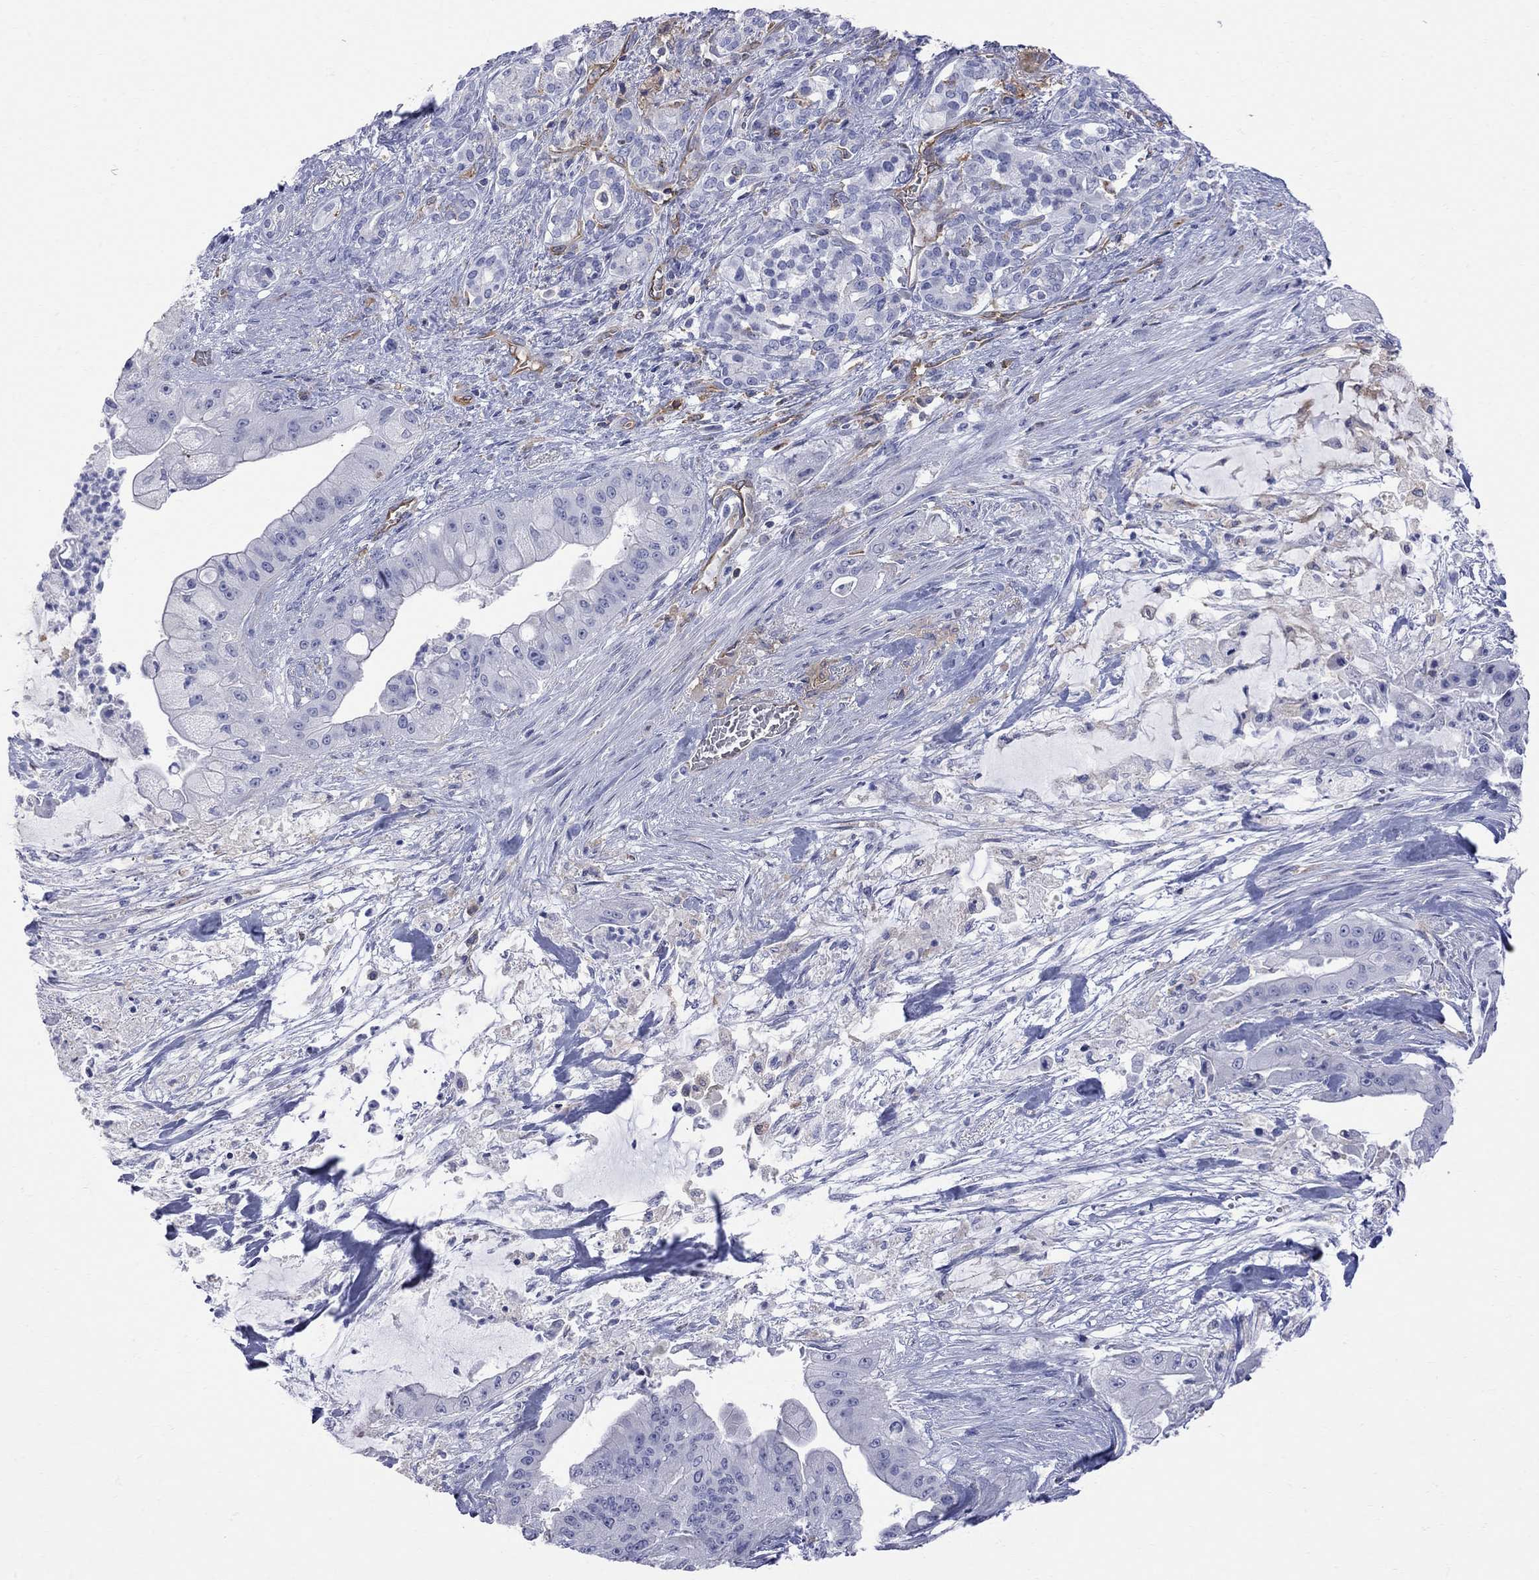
{"staining": {"intensity": "negative", "quantity": "none", "location": "none"}, "tissue": "pancreatic cancer", "cell_type": "Tumor cells", "image_type": "cancer", "snomed": [{"axis": "morphology", "description": "Normal tissue, NOS"}, {"axis": "morphology", "description": "Inflammation, NOS"}, {"axis": "morphology", "description": "Adenocarcinoma, NOS"}, {"axis": "topography", "description": "Pancreas"}], "caption": "Pancreatic adenocarcinoma was stained to show a protein in brown. There is no significant expression in tumor cells. (DAB immunohistochemistry, high magnification).", "gene": "ABI3", "patient": {"sex": "male", "age": 57}}